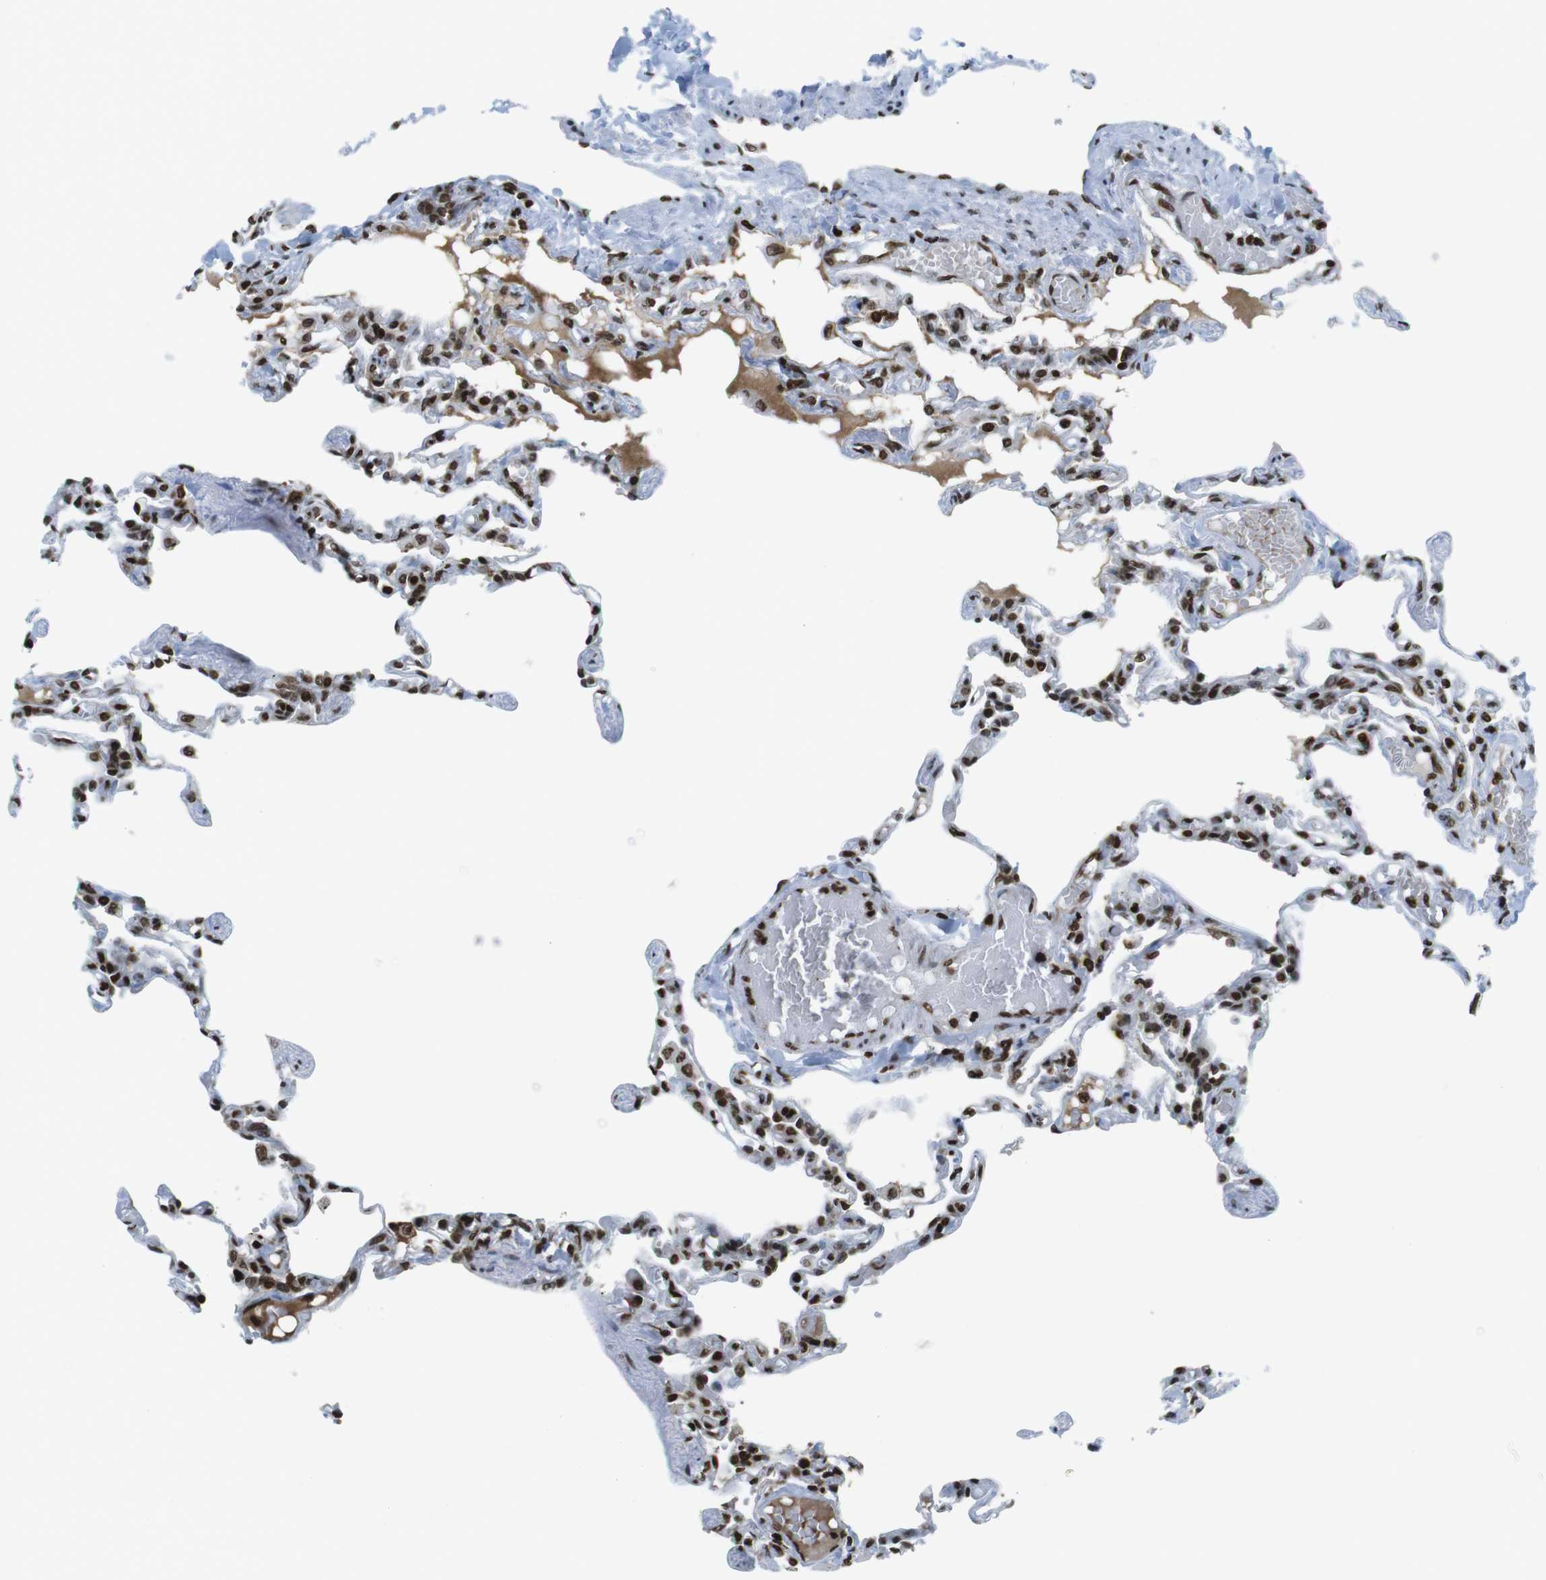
{"staining": {"intensity": "strong", "quantity": ">75%", "location": "nuclear"}, "tissue": "lung", "cell_type": "Alveolar cells", "image_type": "normal", "snomed": [{"axis": "morphology", "description": "Normal tissue, NOS"}, {"axis": "topography", "description": "Lung"}], "caption": "Lung stained with immunohistochemistry (IHC) shows strong nuclear staining in about >75% of alveolar cells.", "gene": "H2AC8", "patient": {"sex": "male", "age": 21}}